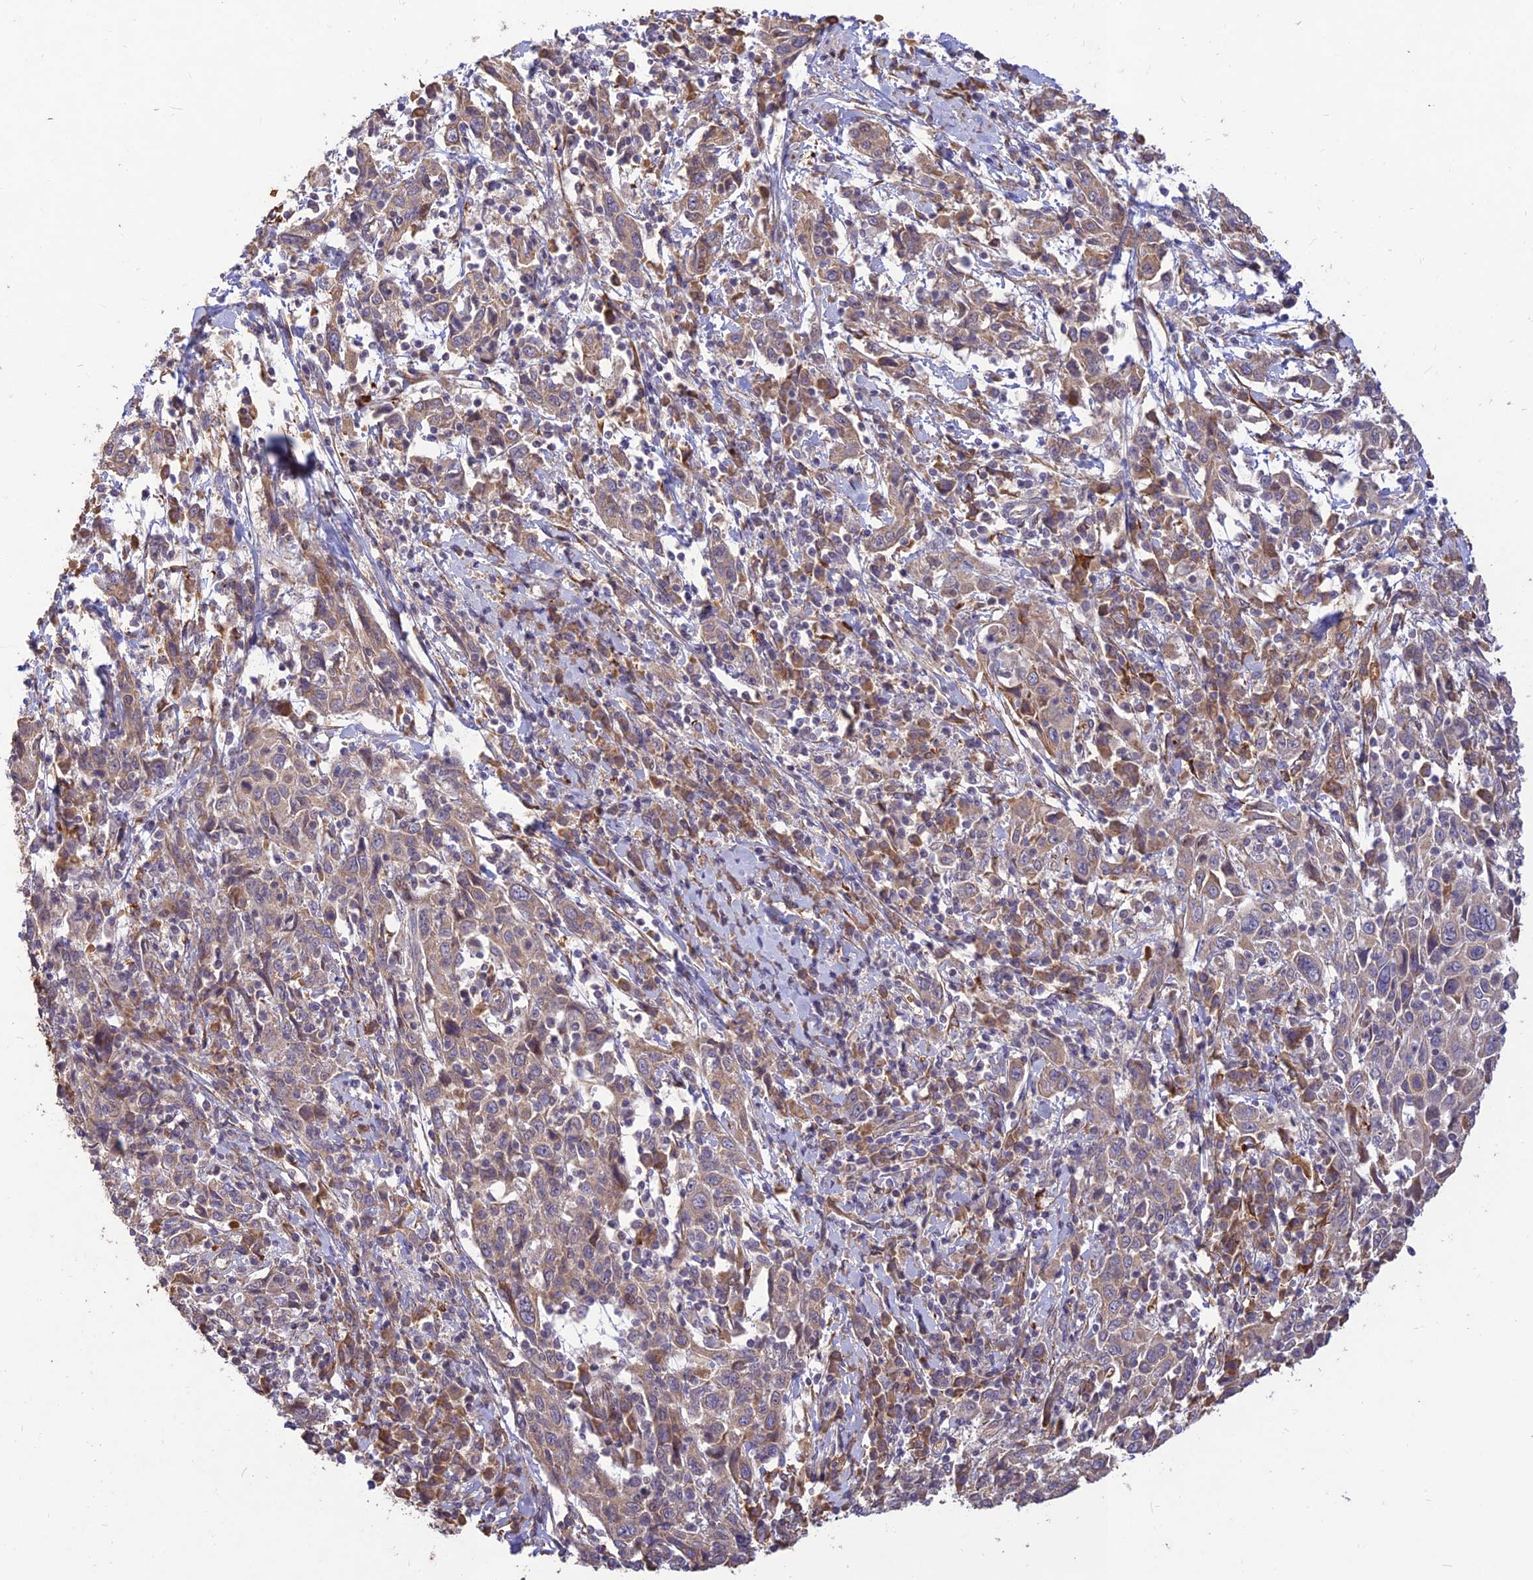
{"staining": {"intensity": "weak", "quantity": "25%-75%", "location": "cytoplasmic/membranous"}, "tissue": "cervical cancer", "cell_type": "Tumor cells", "image_type": "cancer", "snomed": [{"axis": "morphology", "description": "Squamous cell carcinoma, NOS"}, {"axis": "topography", "description": "Cervix"}], "caption": "Squamous cell carcinoma (cervical) stained with IHC shows weak cytoplasmic/membranous staining in about 25%-75% of tumor cells. (IHC, brightfield microscopy, high magnification).", "gene": "PPP1R11", "patient": {"sex": "female", "age": 46}}